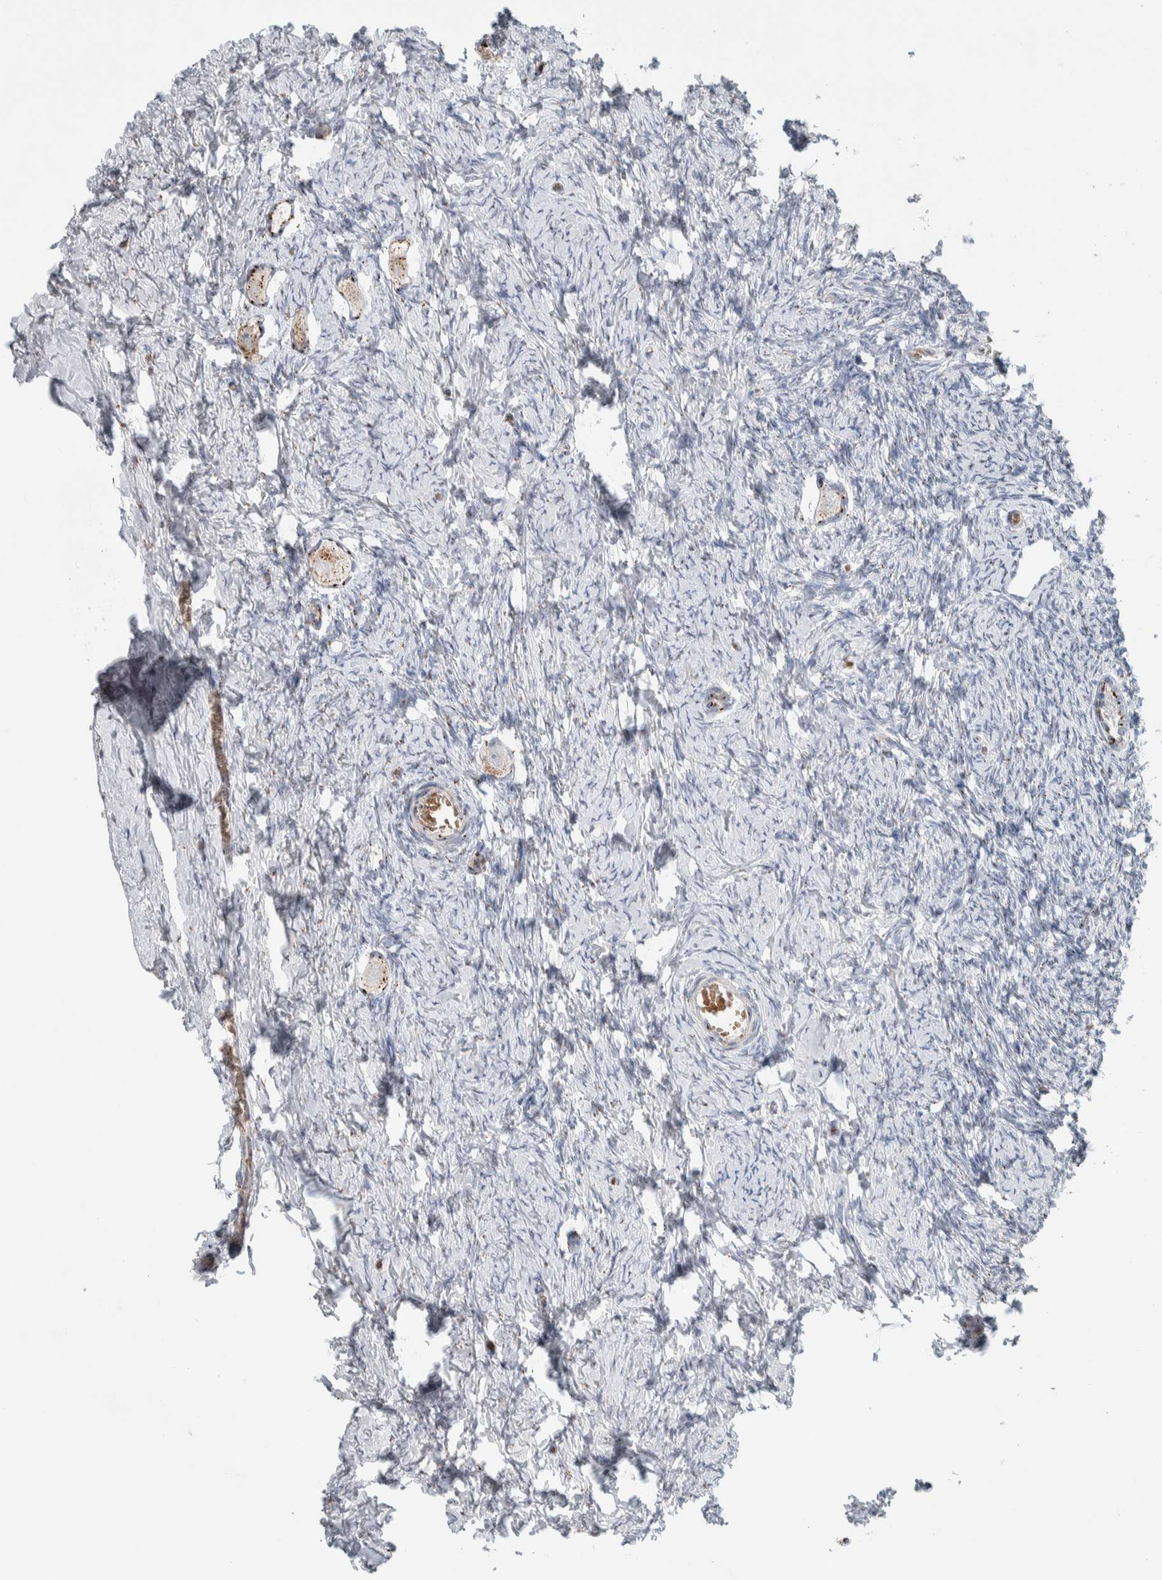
{"staining": {"intensity": "strong", "quantity": ">75%", "location": "cytoplasmic/membranous"}, "tissue": "ovary", "cell_type": "Follicle cells", "image_type": "normal", "snomed": [{"axis": "morphology", "description": "Normal tissue, NOS"}, {"axis": "topography", "description": "Ovary"}], "caption": "The immunohistochemical stain labels strong cytoplasmic/membranous staining in follicle cells of unremarkable ovary.", "gene": "SLC38A10", "patient": {"sex": "female", "age": 27}}